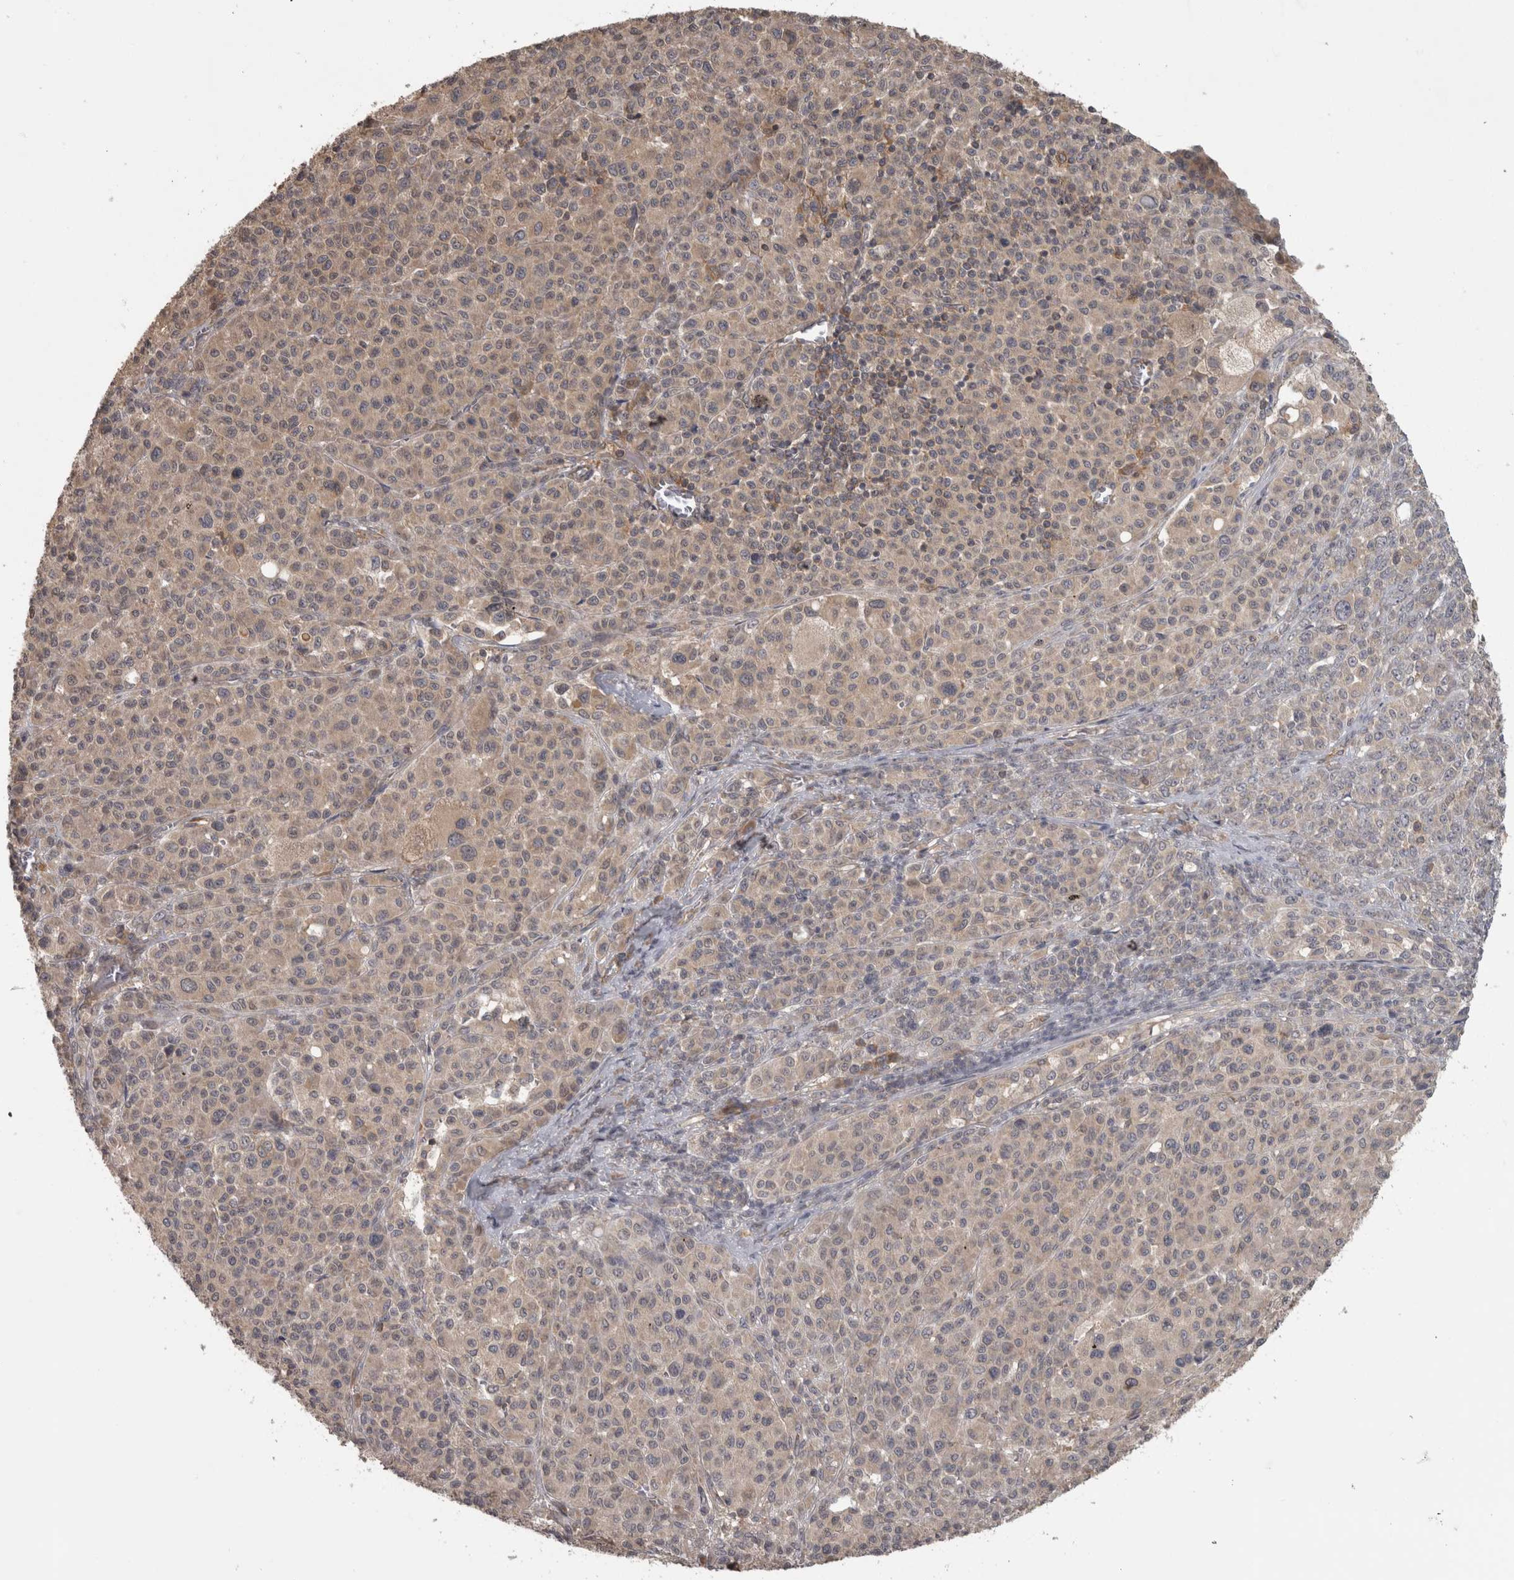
{"staining": {"intensity": "weak", "quantity": "<25%", "location": "cytoplasmic/membranous"}, "tissue": "melanoma", "cell_type": "Tumor cells", "image_type": "cancer", "snomed": [{"axis": "morphology", "description": "Malignant melanoma, Metastatic site"}, {"axis": "topography", "description": "Skin"}], "caption": "An immunohistochemistry micrograph of melanoma is shown. There is no staining in tumor cells of melanoma.", "gene": "MICU3", "patient": {"sex": "female", "age": 74}}